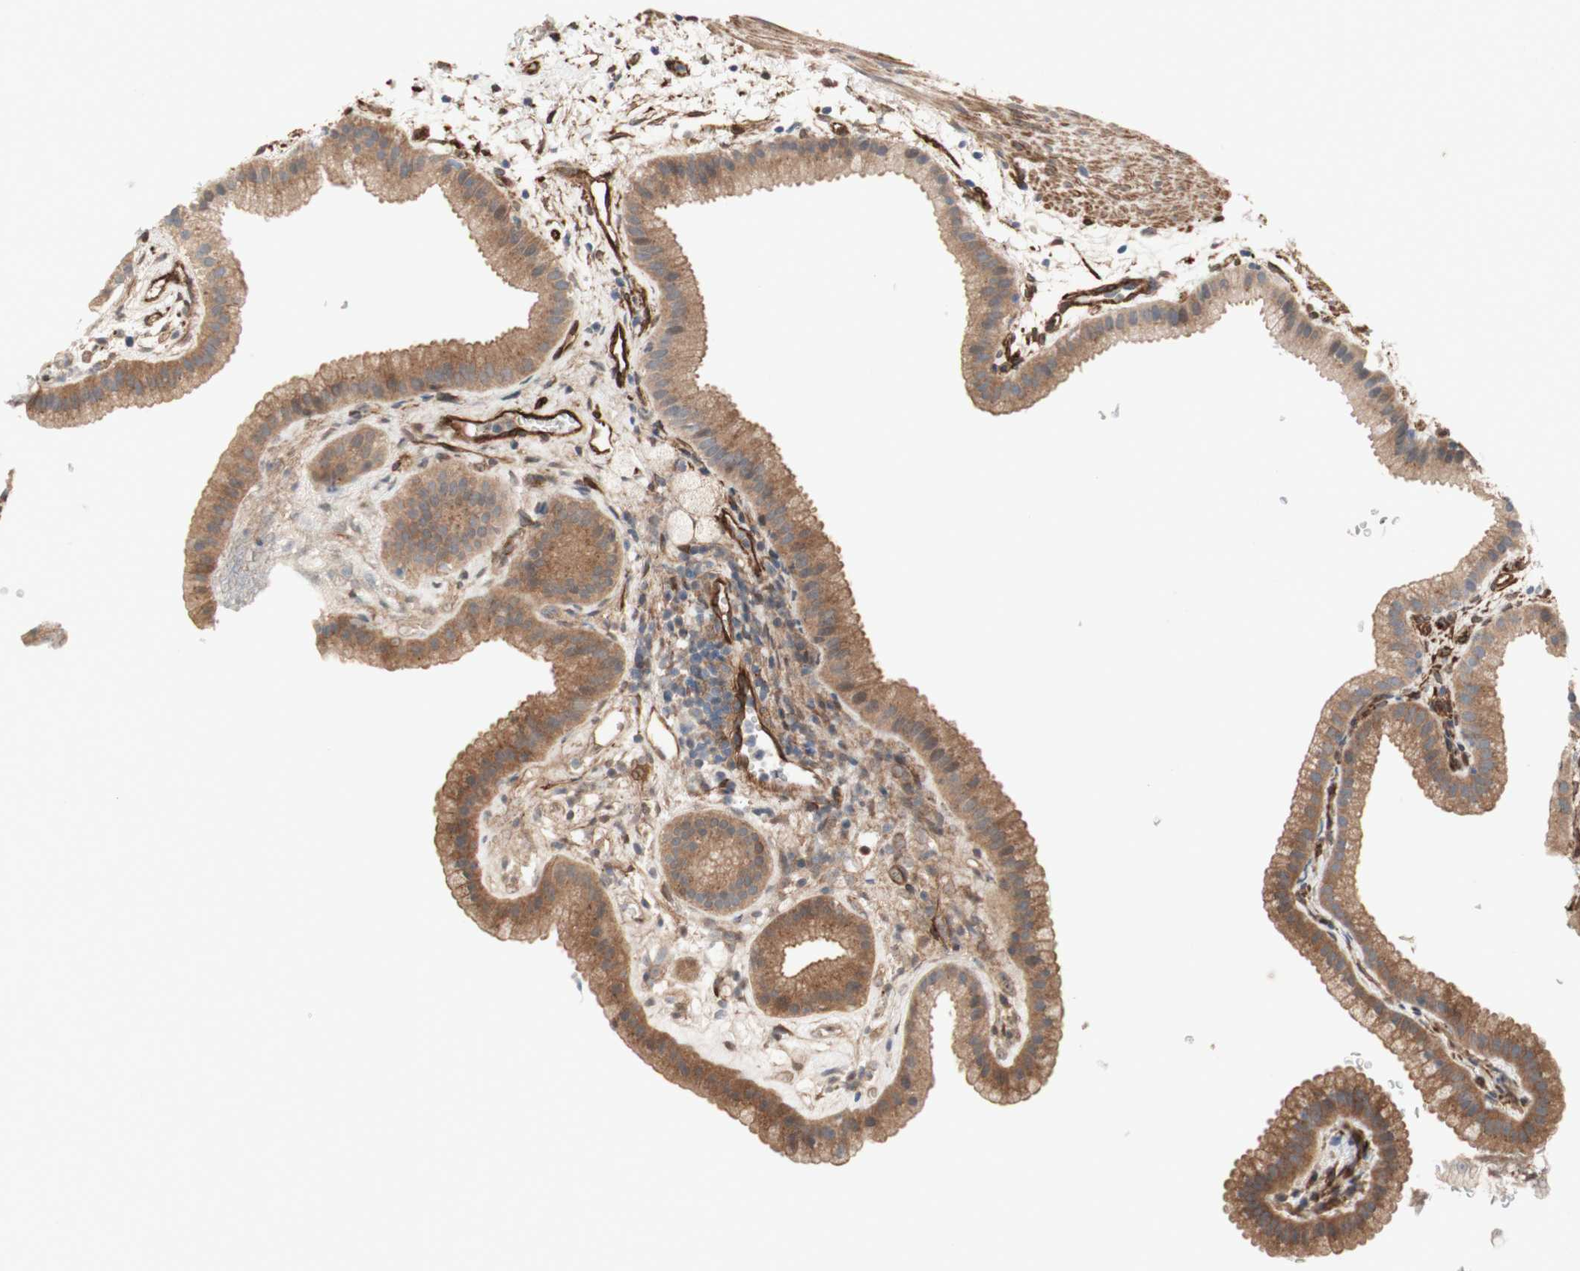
{"staining": {"intensity": "moderate", "quantity": ">75%", "location": "cytoplasmic/membranous"}, "tissue": "gallbladder", "cell_type": "Glandular cells", "image_type": "normal", "snomed": [{"axis": "morphology", "description": "Normal tissue, NOS"}, {"axis": "topography", "description": "Gallbladder"}], "caption": "IHC photomicrograph of normal gallbladder: human gallbladder stained using IHC demonstrates medium levels of moderate protein expression localized specifically in the cytoplasmic/membranous of glandular cells, appearing as a cytoplasmic/membranous brown color.", "gene": "CNN3", "patient": {"sex": "female", "age": 64}}